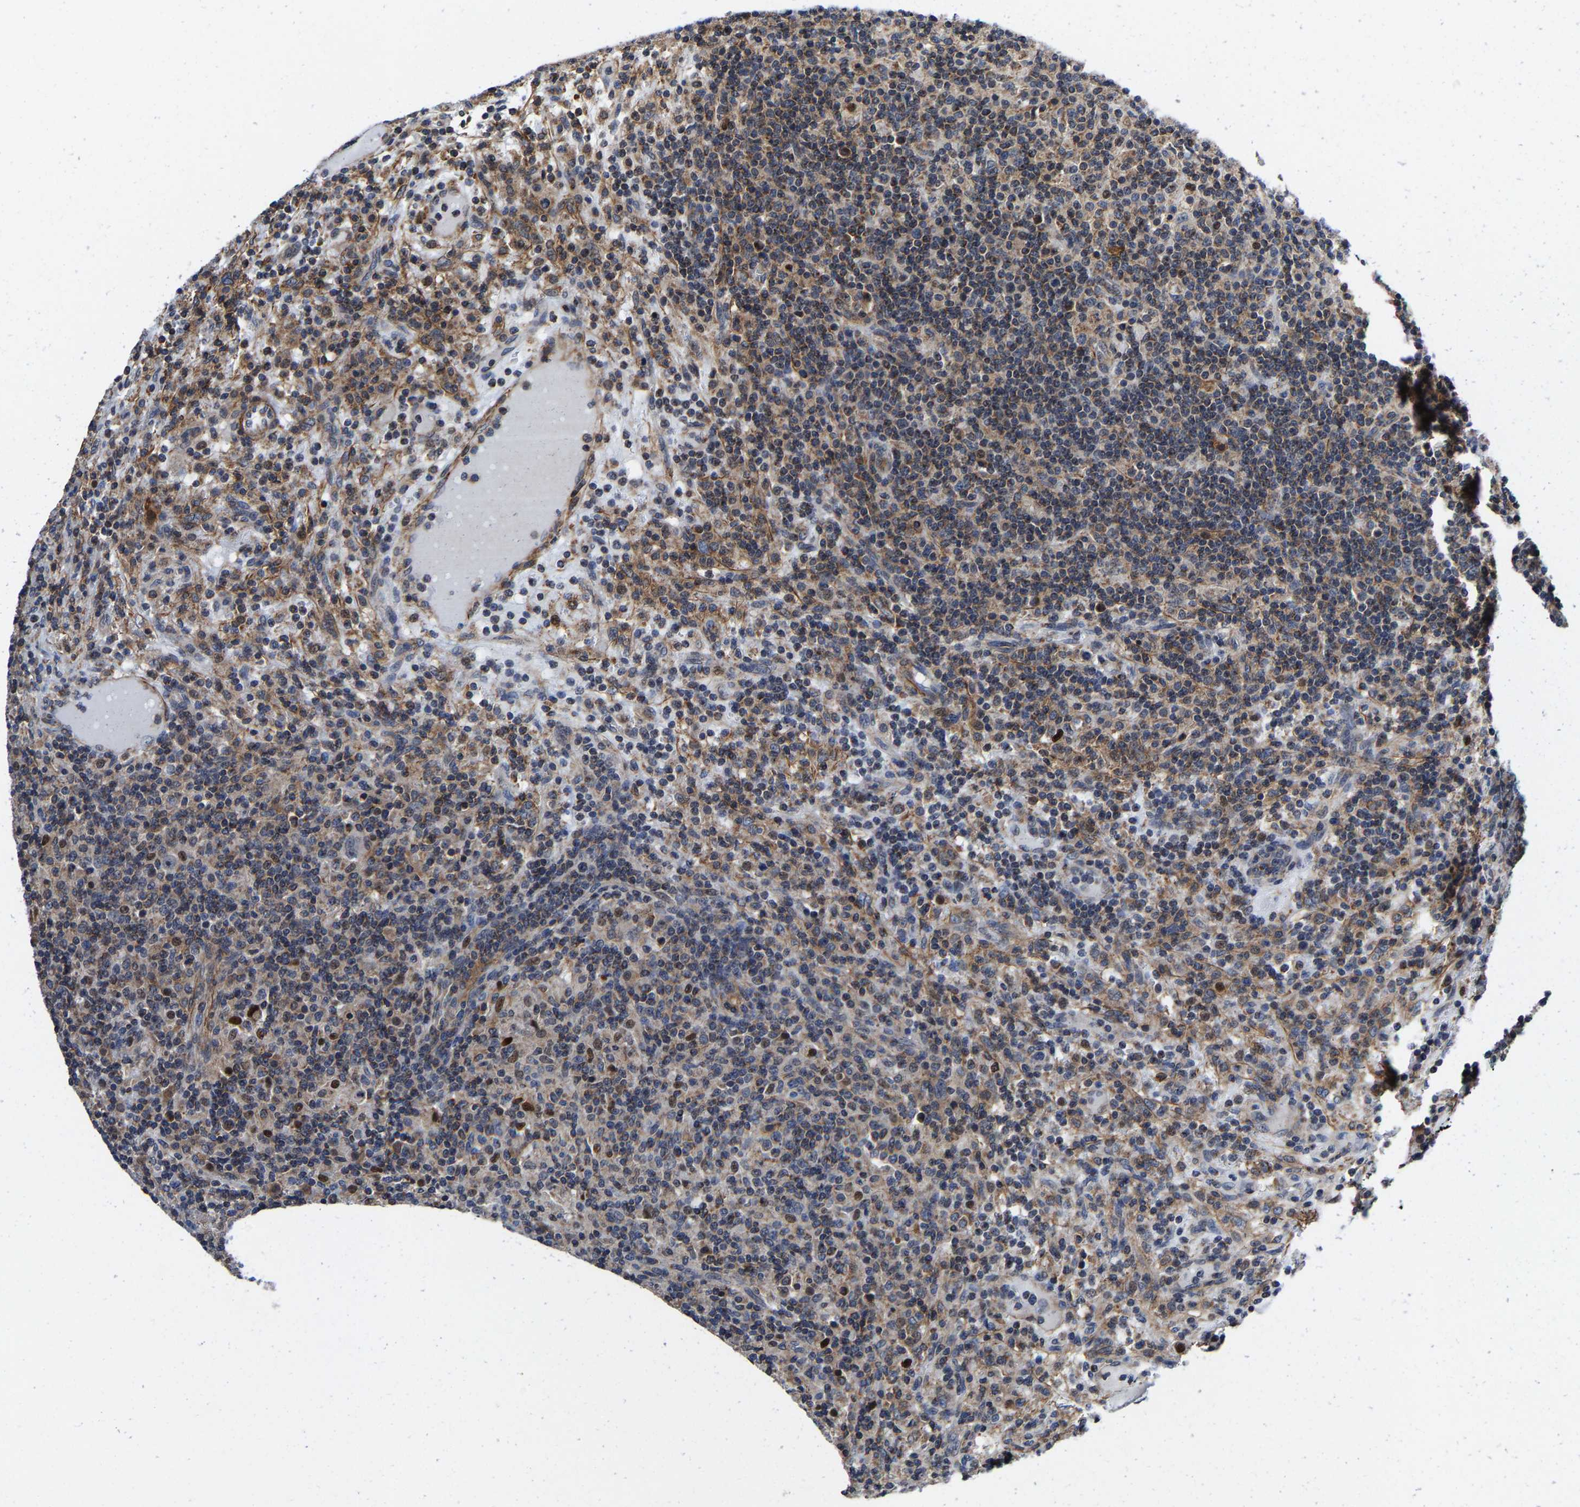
{"staining": {"intensity": "weak", "quantity": "<25%", "location": "nuclear"}, "tissue": "lymphoma", "cell_type": "Tumor cells", "image_type": "cancer", "snomed": [{"axis": "morphology", "description": "Hodgkin's disease, NOS"}, {"axis": "topography", "description": "Lymph node"}], "caption": "There is no significant staining in tumor cells of lymphoma.", "gene": "PFKFB3", "patient": {"sex": "male", "age": 70}}